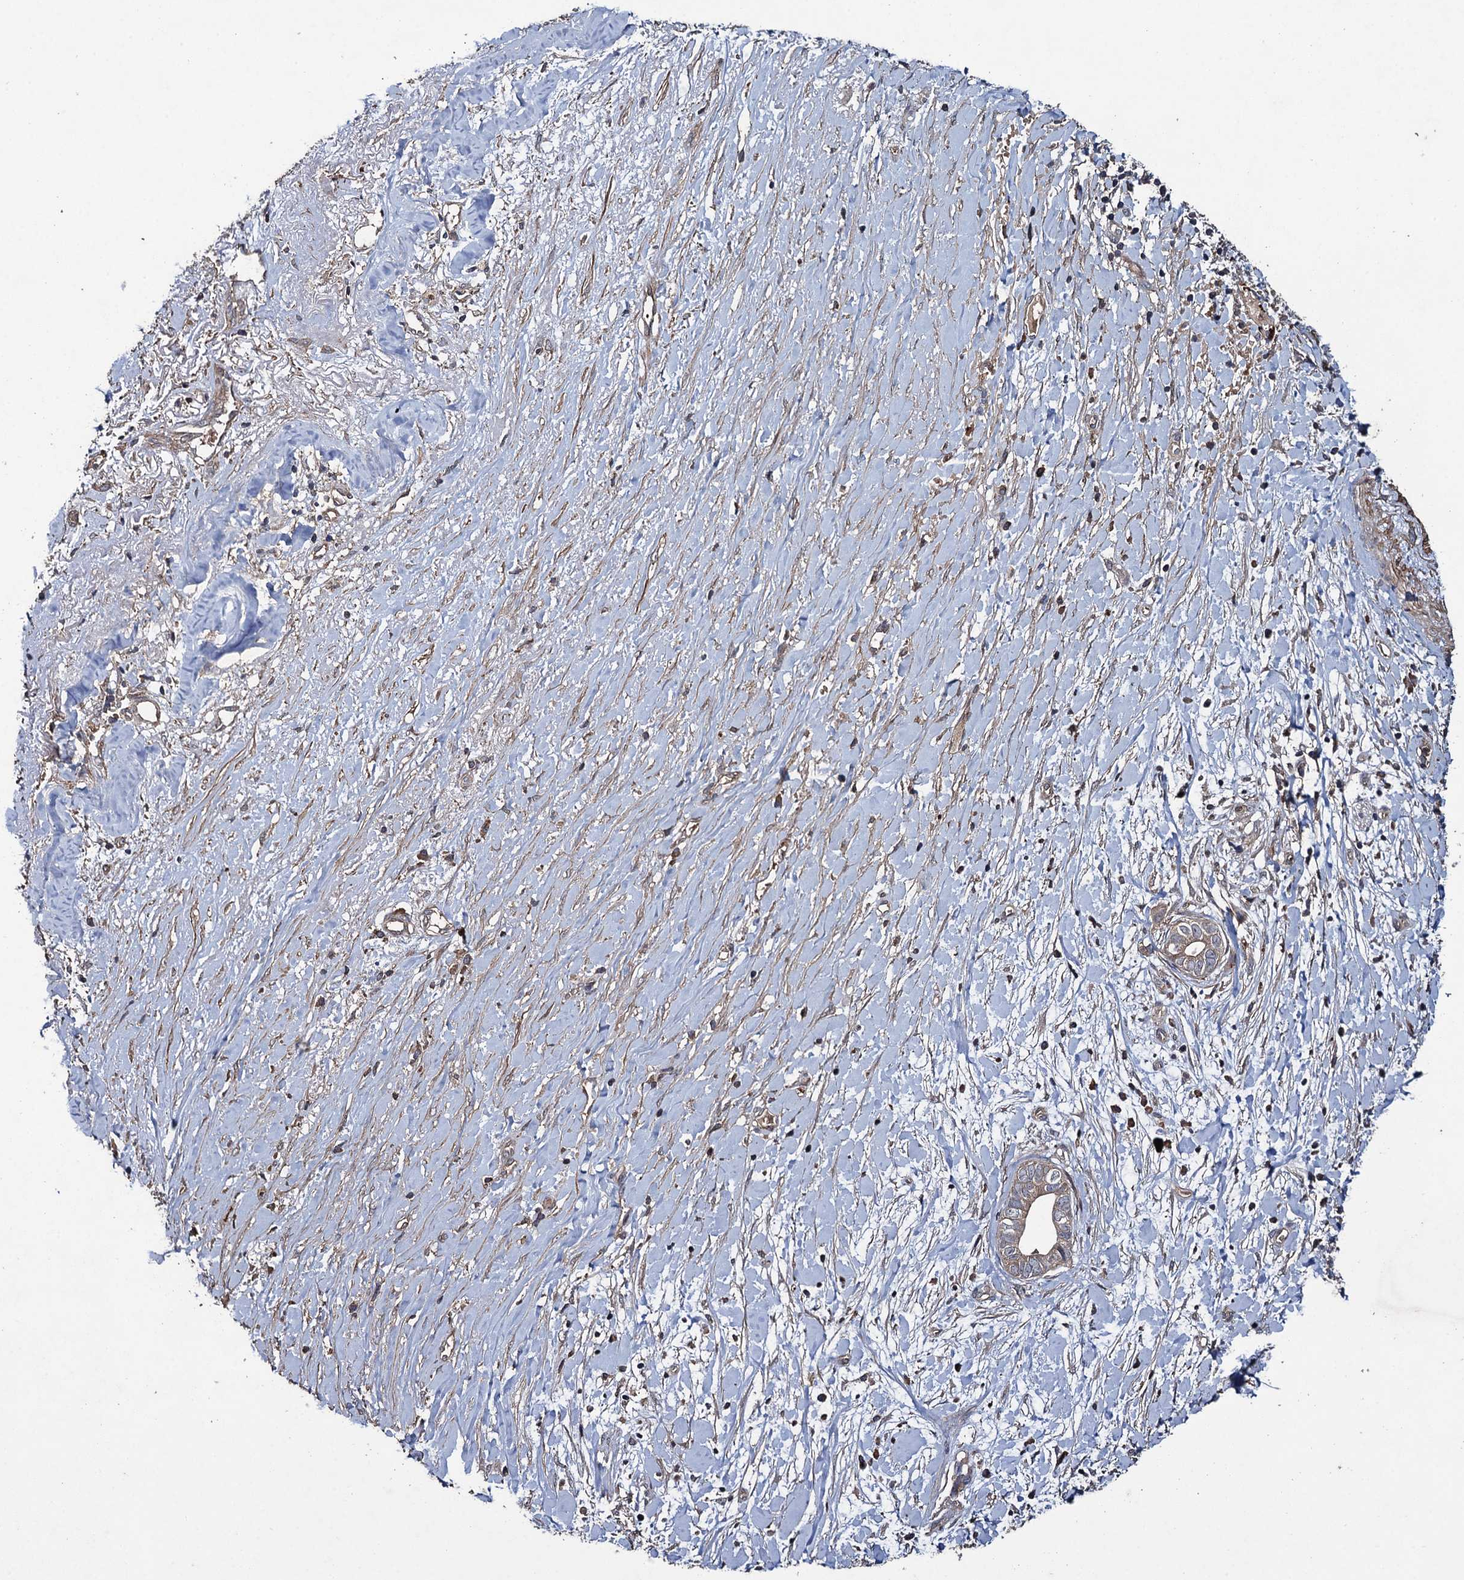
{"staining": {"intensity": "negative", "quantity": "none", "location": "none"}, "tissue": "liver cancer", "cell_type": "Tumor cells", "image_type": "cancer", "snomed": [{"axis": "morphology", "description": "Cholangiocarcinoma"}, {"axis": "topography", "description": "Liver"}], "caption": "This histopathology image is of cholangiocarcinoma (liver) stained with immunohistochemistry to label a protein in brown with the nuclei are counter-stained blue. There is no expression in tumor cells. The staining was performed using DAB (3,3'-diaminobenzidine) to visualize the protein expression in brown, while the nuclei were stained in blue with hematoxylin (Magnification: 20x).", "gene": "TXNDC11", "patient": {"sex": "female", "age": 79}}